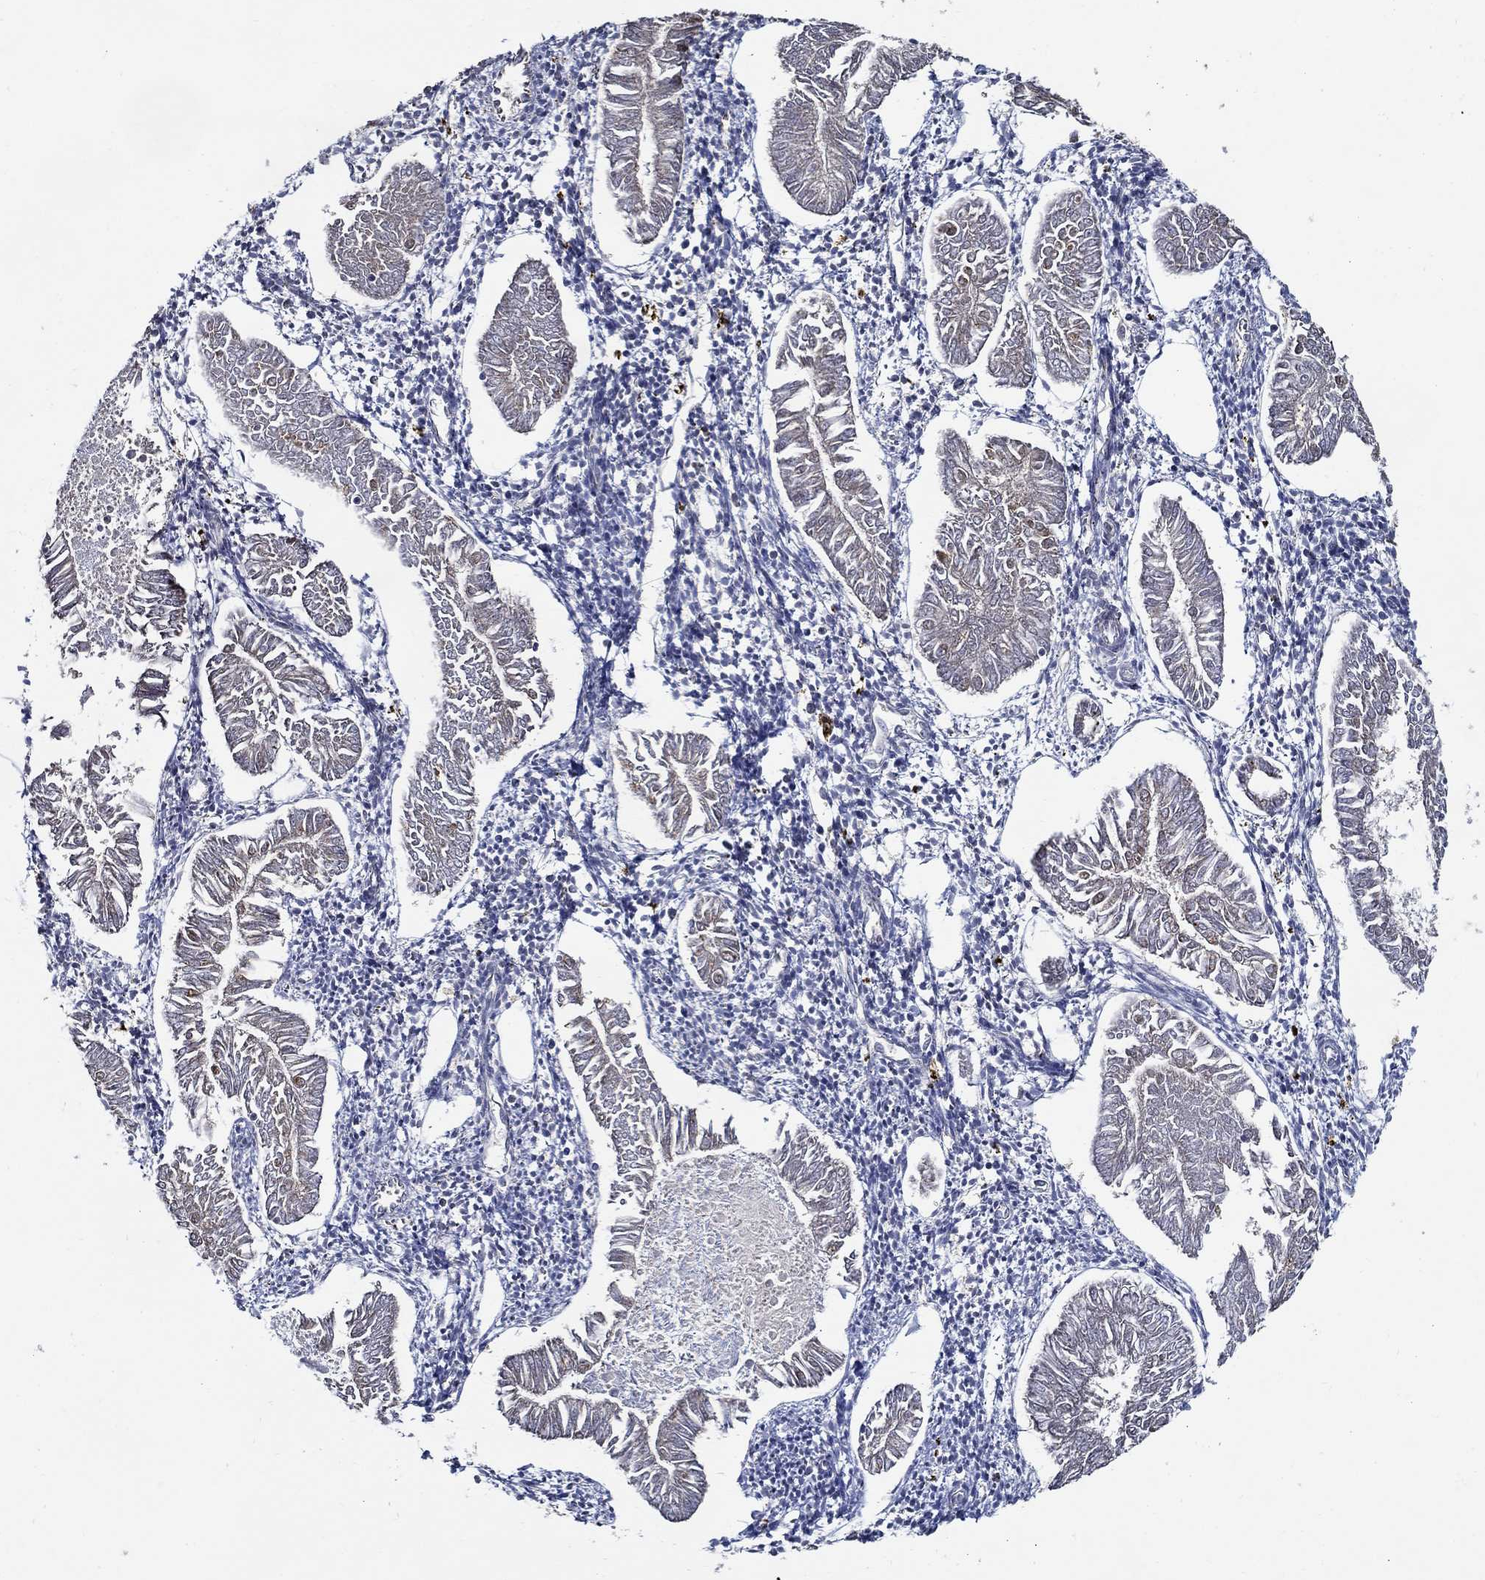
{"staining": {"intensity": "negative", "quantity": "none", "location": "none"}, "tissue": "endometrial cancer", "cell_type": "Tumor cells", "image_type": "cancer", "snomed": [{"axis": "morphology", "description": "Adenocarcinoma, NOS"}, {"axis": "topography", "description": "Endometrium"}], "caption": "There is no significant staining in tumor cells of endometrial cancer.", "gene": "WDR53", "patient": {"sex": "female", "age": 53}}